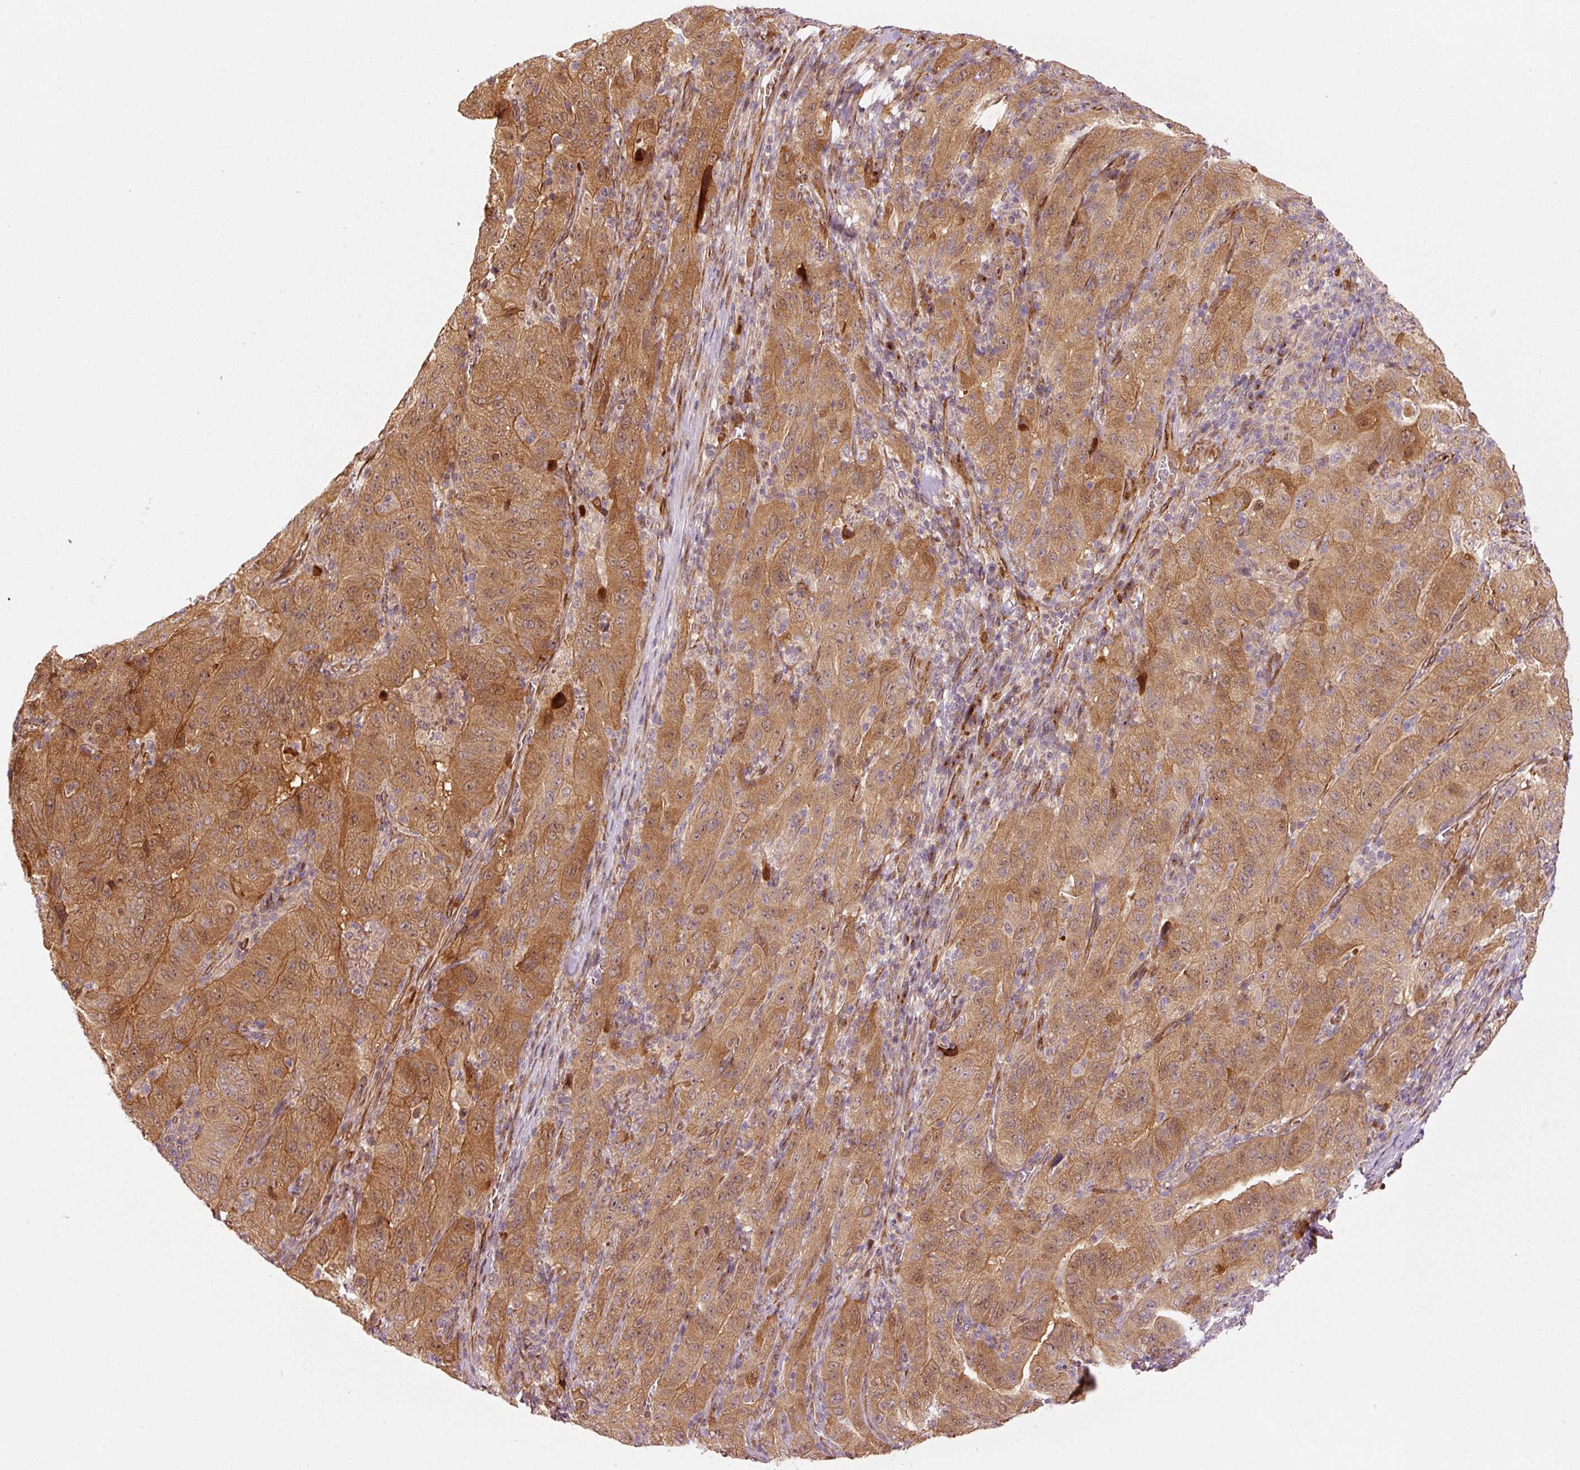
{"staining": {"intensity": "strong", "quantity": ">75%", "location": "cytoplasmic/membranous,nuclear"}, "tissue": "pancreatic cancer", "cell_type": "Tumor cells", "image_type": "cancer", "snomed": [{"axis": "morphology", "description": "Adenocarcinoma, NOS"}, {"axis": "topography", "description": "Pancreas"}], "caption": "Immunohistochemical staining of pancreatic cancer (adenocarcinoma) exhibits high levels of strong cytoplasmic/membranous and nuclear positivity in about >75% of tumor cells.", "gene": "PPP1R14B", "patient": {"sex": "male", "age": 63}}